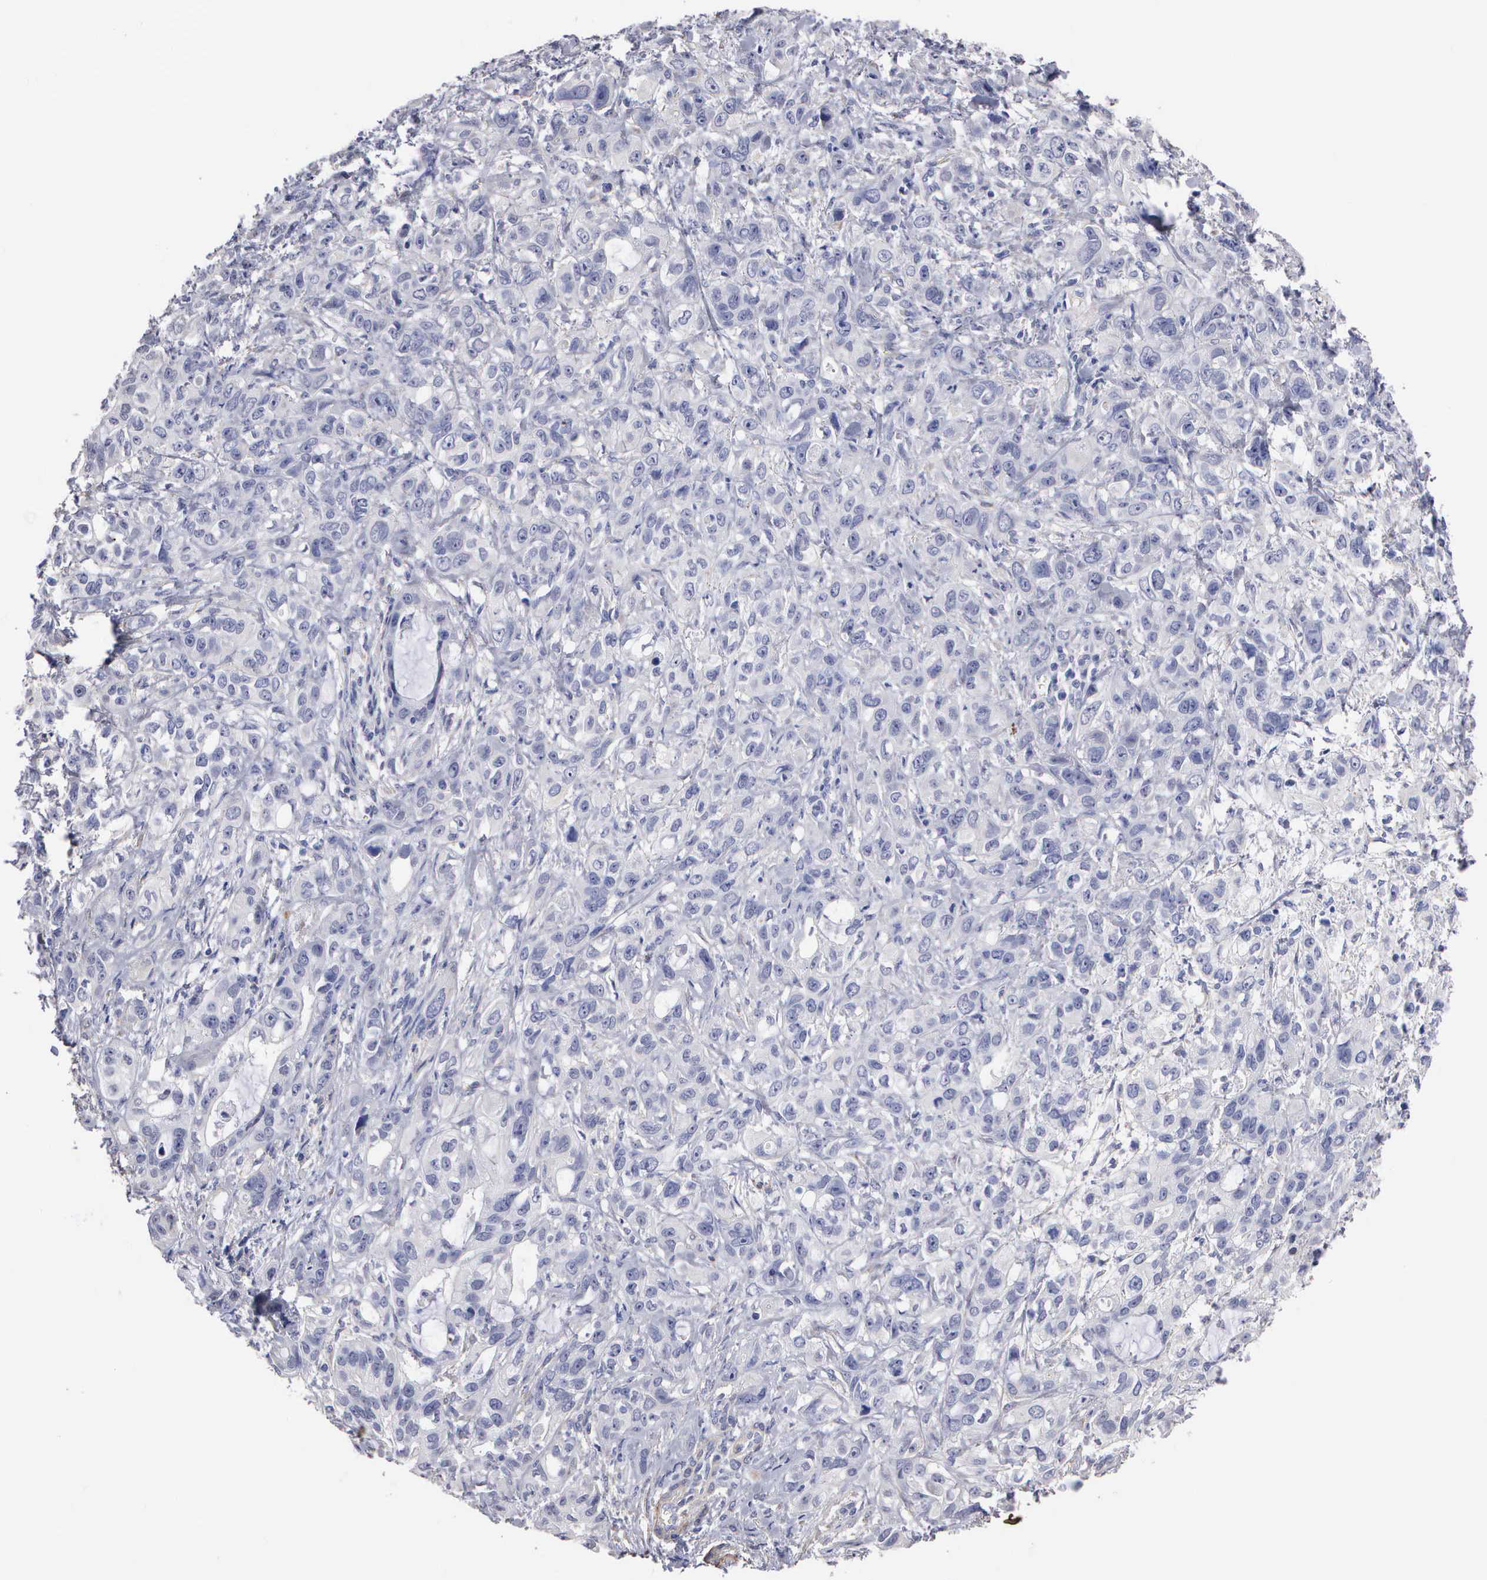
{"staining": {"intensity": "negative", "quantity": "none", "location": "none"}, "tissue": "stomach cancer", "cell_type": "Tumor cells", "image_type": "cancer", "snomed": [{"axis": "morphology", "description": "Adenocarcinoma, NOS"}, {"axis": "topography", "description": "Stomach, upper"}], "caption": "High power microscopy image of an immunohistochemistry histopathology image of stomach adenocarcinoma, revealing no significant staining in tumor cells. Brightfield microscopy of IHC stained with DAB (brown) and hematoxylin (blue), captured at high magnification.", "gene": "ELFN2", "patient": {"sex": "male", "age": 47}}